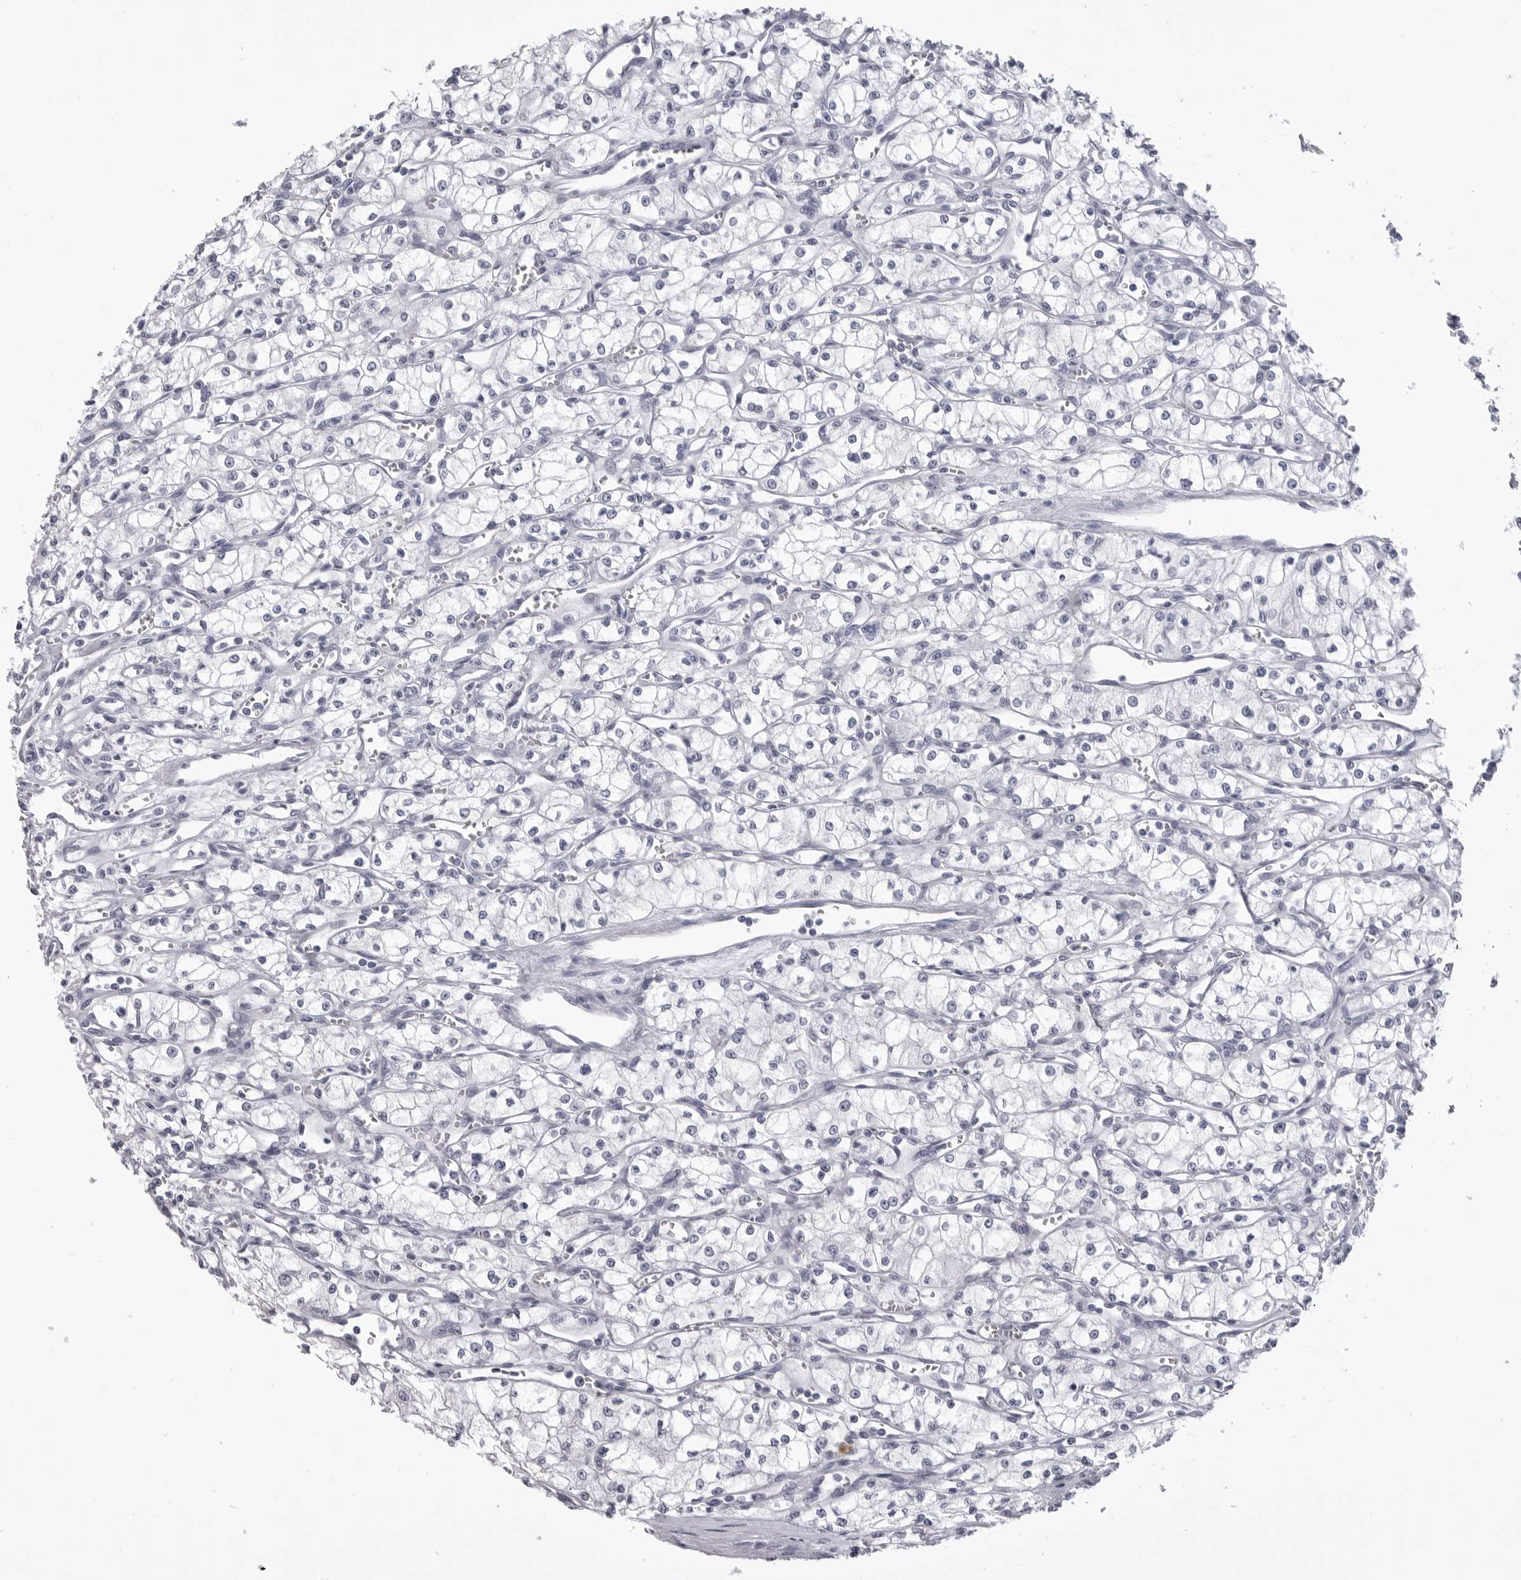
{"staining": {"intensity": "negative", "quantity": "none", "location": "none"}, "tissue": "renal cancer", "cell_type": "Tumor cells", "image_type": "cancer", "snomed": [{"axis": "morphology", "description": "Adenocarcinoma, NOS"}, {"axis": "topography", "description": "Kidney"}], "caption": "Tumor cells show no significant protein staining in adenocarcinoma (renal).", "gene": "LGALS4", "patient": {"sex": "male", "age": 59}}